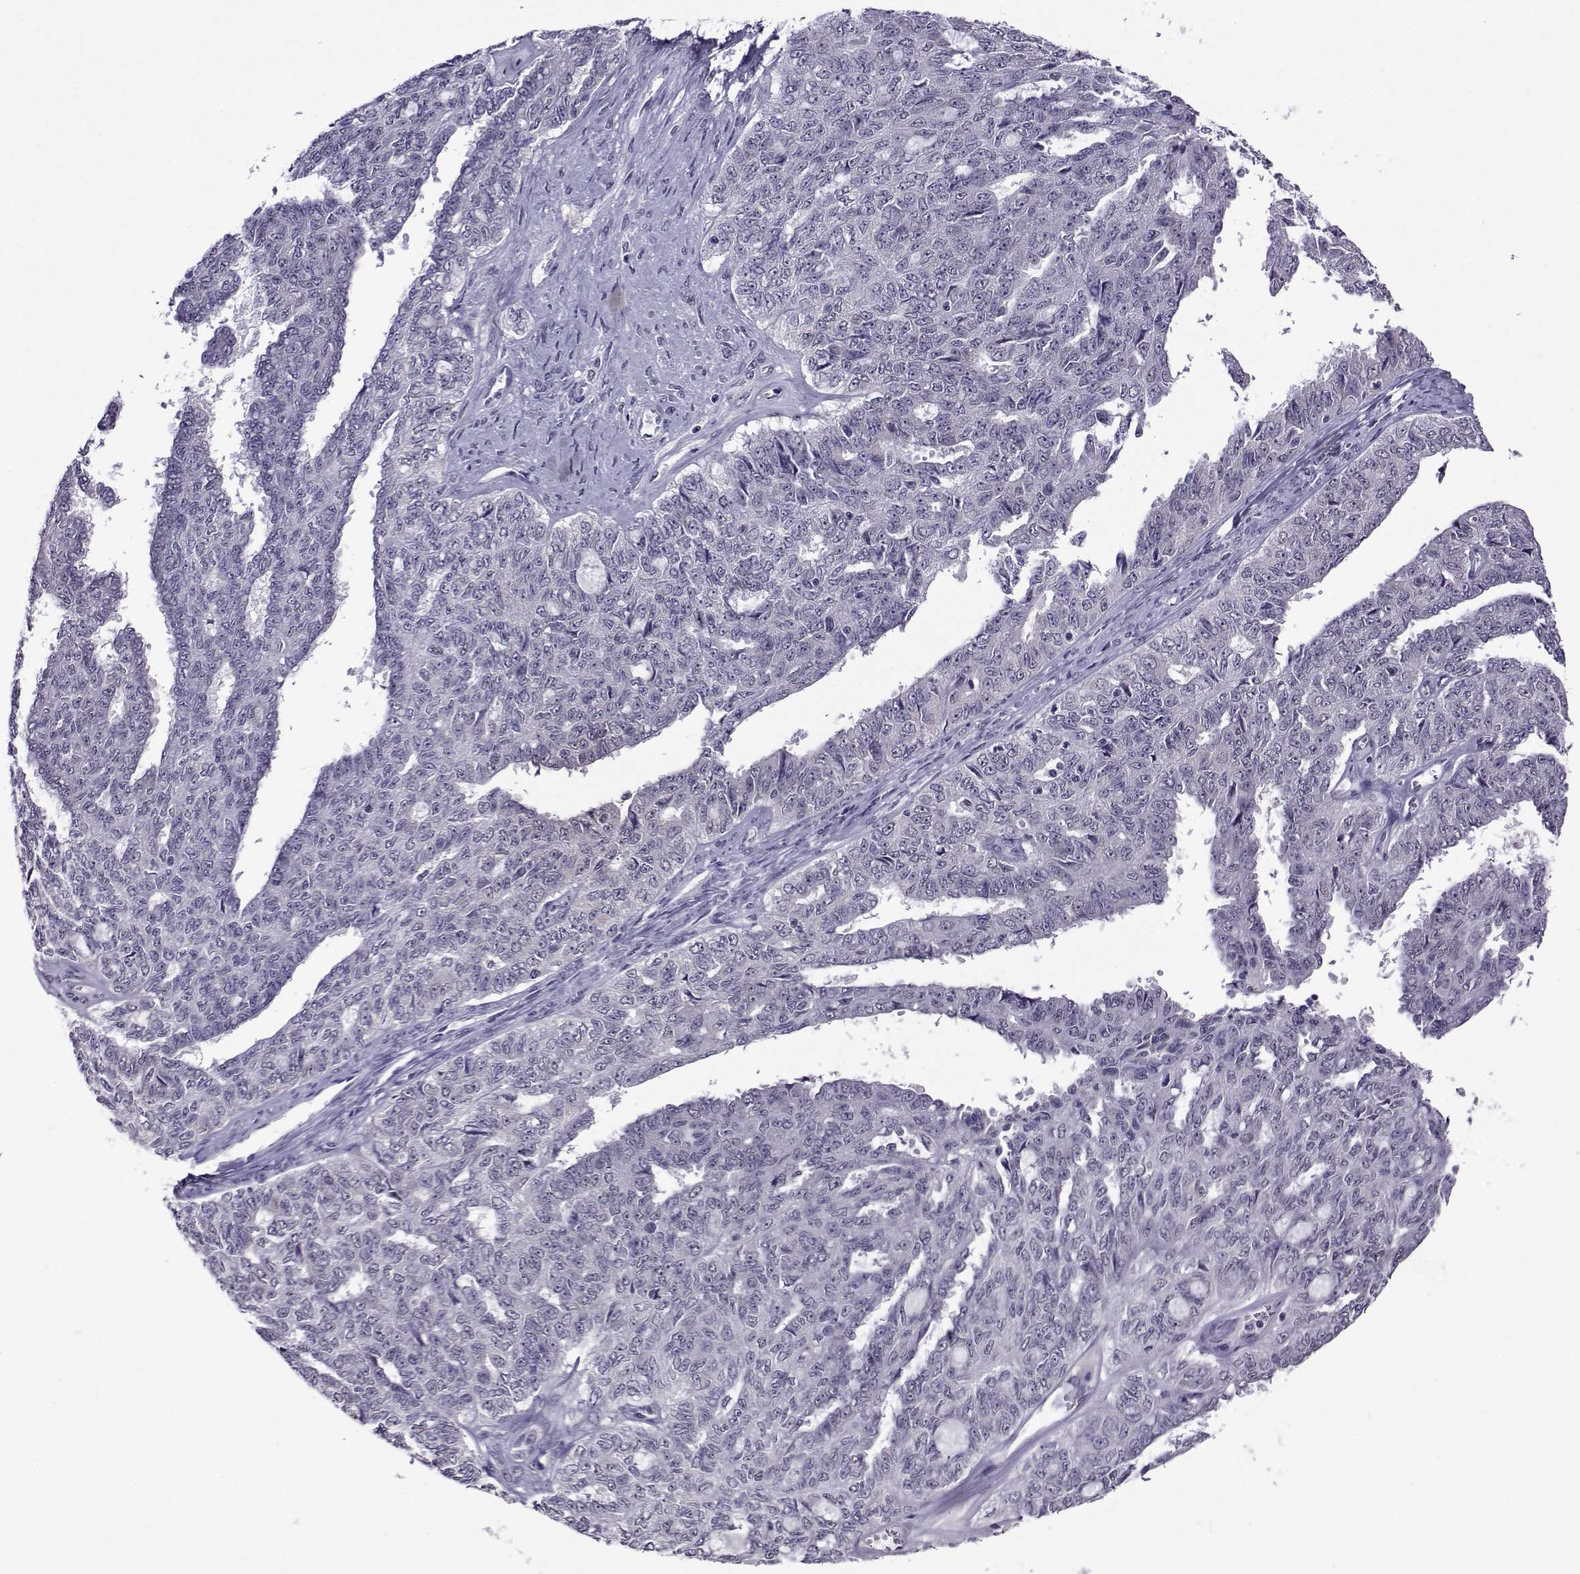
{"staining": {"intensity": "negative", "quantity": "none", "location": "none"}, "tissue": "ovarian cancer", "cell_type": "Tumor cells", "image_type": "cancer", "snomed": [{"axis": "morphology", "description": "Cystadenocarcinoma, serous, NOS"}, {"axis": "topography", "description": "Ovary"}], "caption": "The photomicrograph displays no significant positivity in tumor cells of serous cystadenocarcinoma (ovarian).", "gene": "DDX20", "patient": {"sex": "female", "age": 71}}